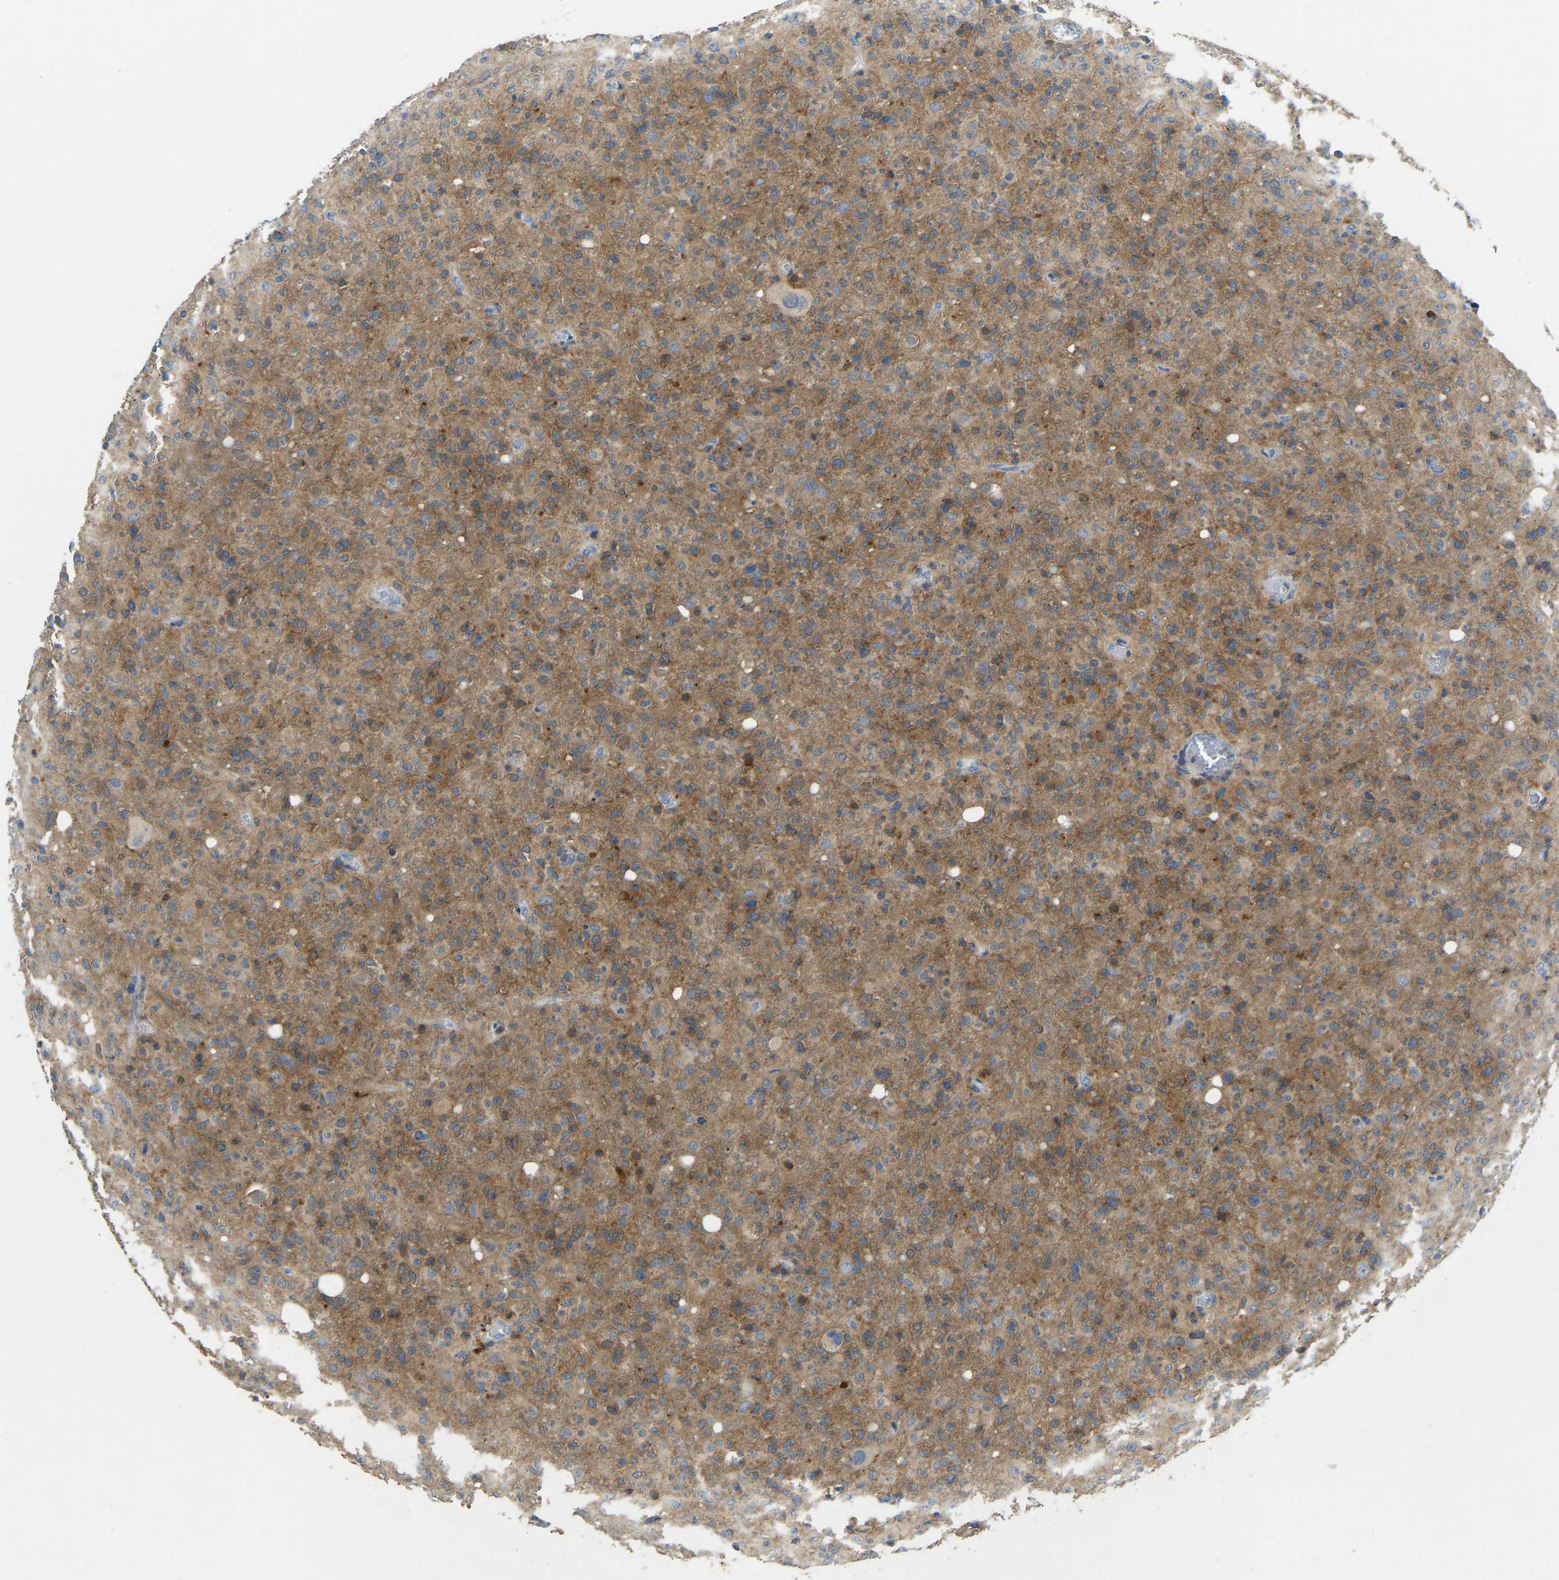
{"staining": {"intensity": "moderate", "quantity": ">75%", "location": "cytoplasmic/membranous"}, "tissue": "glioma", "cell_type": "Tumor cells", "image_type": "cancer", "snomed": [{"axis": "morphology", "description": "Glioma, malignant, High grade"}, {"axis": "topography", "description": "Brain"}], "caption": "A brown stain shows moderate cytoplasmic/membranous positivity of a protein in glioma tumor cells. The protein of interest is shown in brown color, while the nuclei are stained blue.", "gene": "NDRG3", "patient": {"sex": "female", "age": 57}}